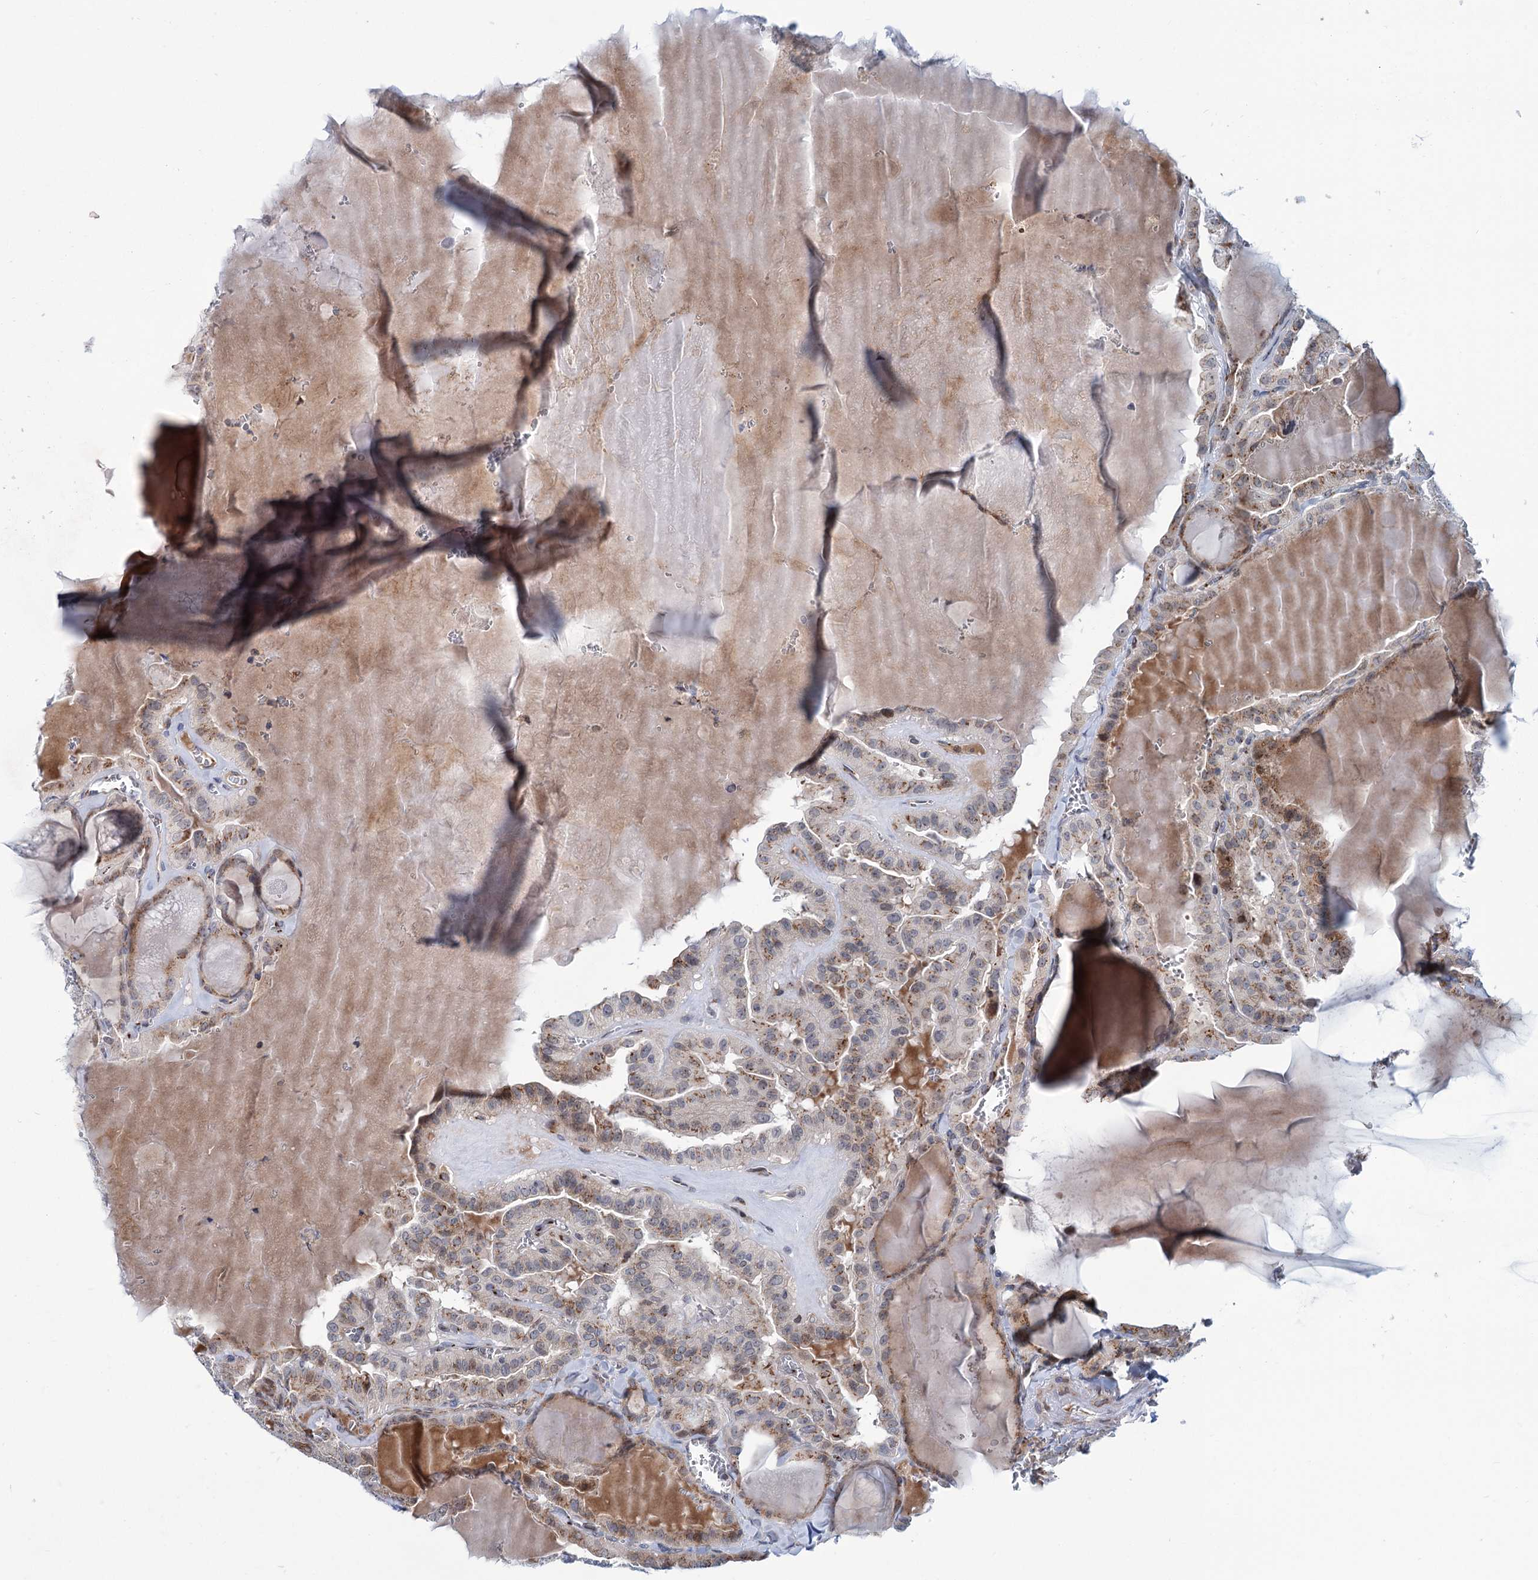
{"staining": {"intensity": "moderate", "quantity": "25%-75%", "location": "cytoplasmic/membranous"}, "tissue": "thyroid cancer", "cell_type": "Tumor cells", "image_type": "cancer", "snomed": [{"axis": "morphology", "description": "Papillary adenocarcinoma, NOS"}, {"axis": "topography", "description": "Thyroid gland"}], "caption": "IHC (DAB) staining of human thyroid cancer (papillary adenocarcinoma) reveals moderate cytoplasmic/membranous protein positivity in approximately 25%-75% of tumor cells.", "gene": "ELP4", "patient": {"sex": "male", "age": 52}}